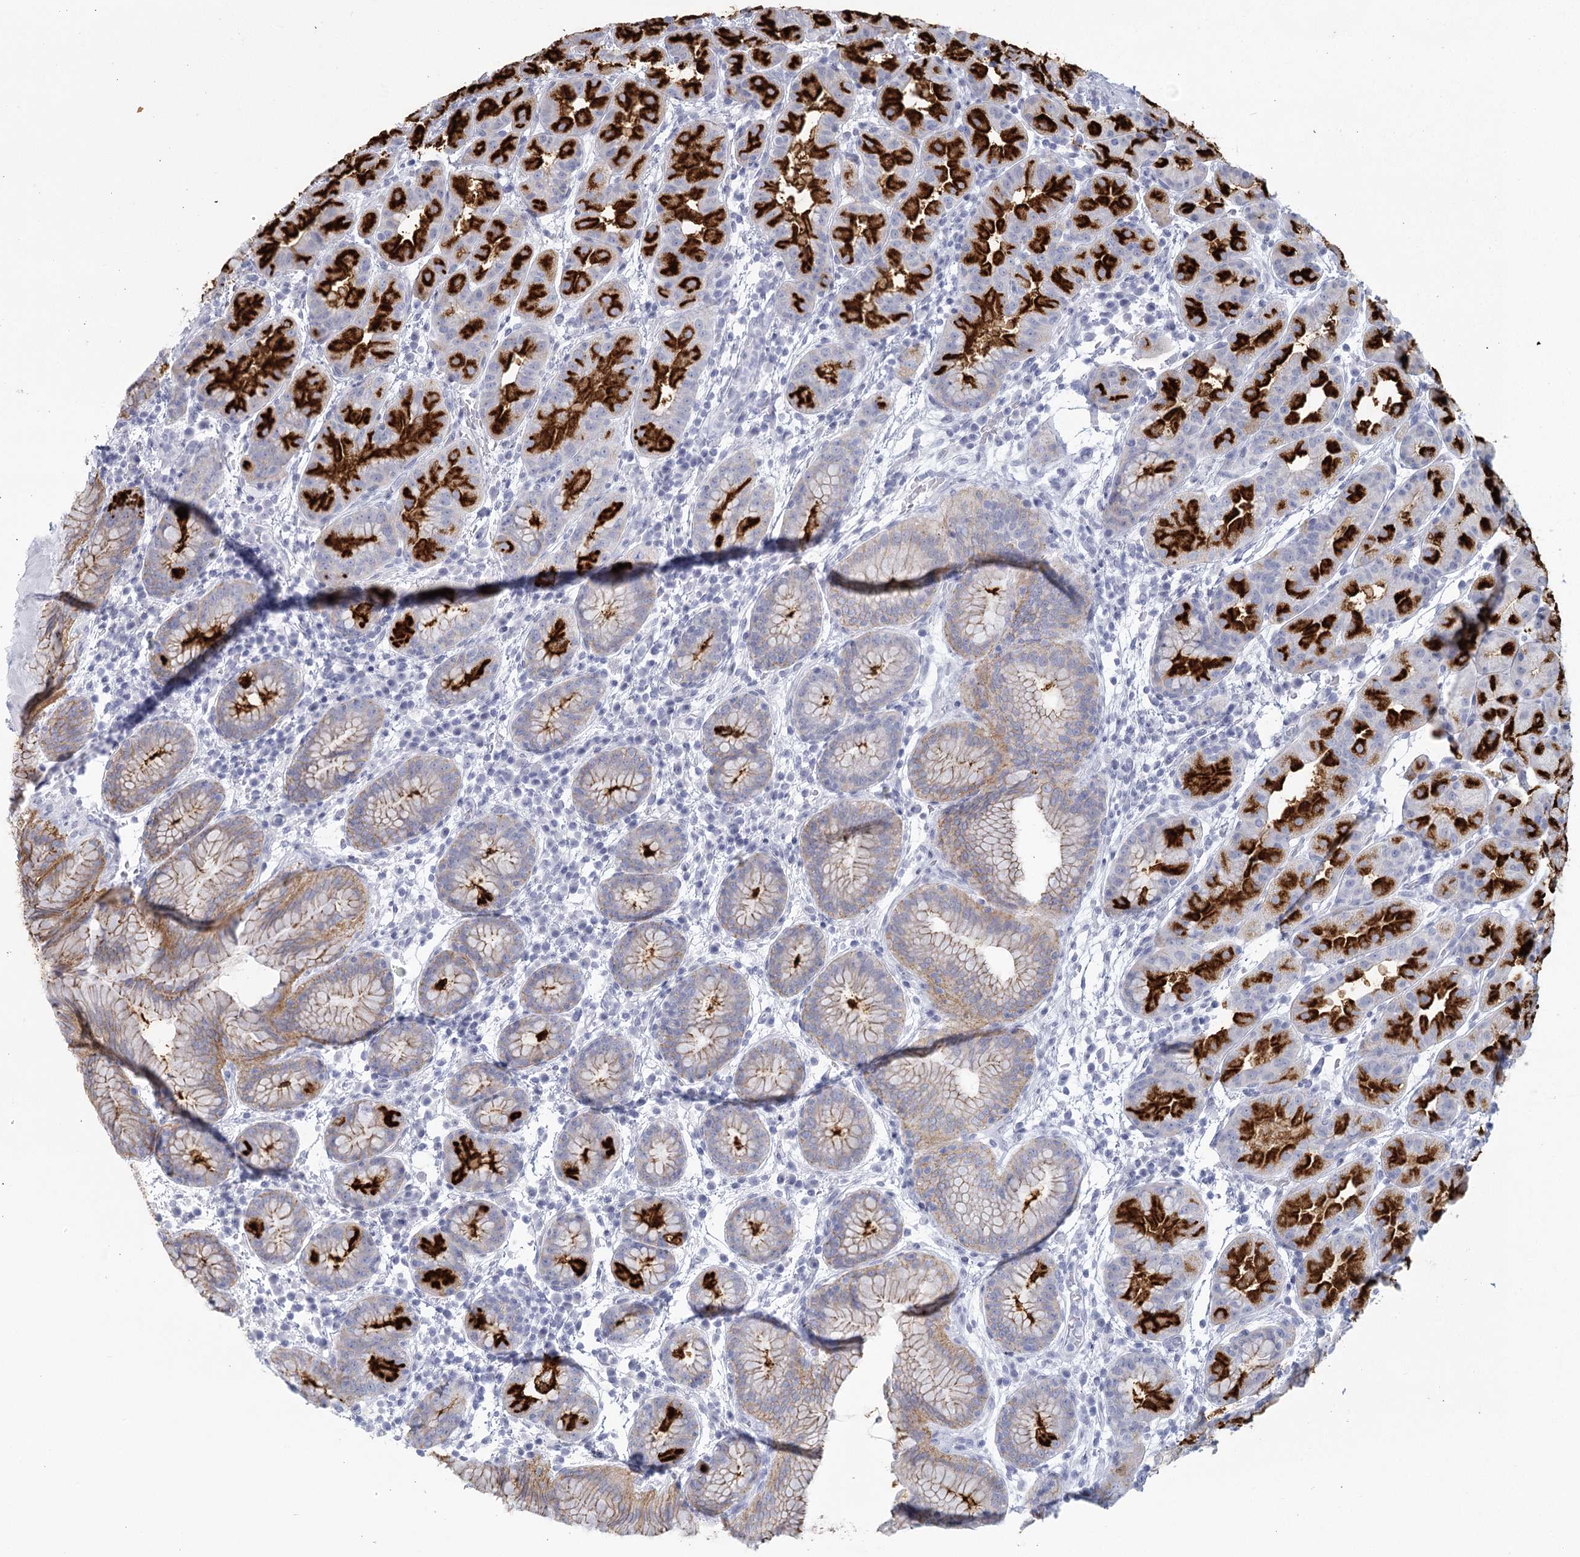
{"staining": {"intensity": "strong", "quantity": "25%-75%", "location": "cytoplasmic/membranous"}, "tissue": "stomach", "cell_type": "Glandular cells", "image_type": "normal", "snomed": [{"axis": "morphology", "description": "Normal tissue, NOS"}, {"axis": "topography", "description": "Stomach"}], "caption": "DAB (3,3'-diaminobenzidine) immunohistochemical staining of unremarkable stomach shows strong cytoplasmic/membranous protein positivity in approximately 25%-75% of glandular cells.", "gene": "WNT8B", "patient": {"sex": "female", "age": 79}}